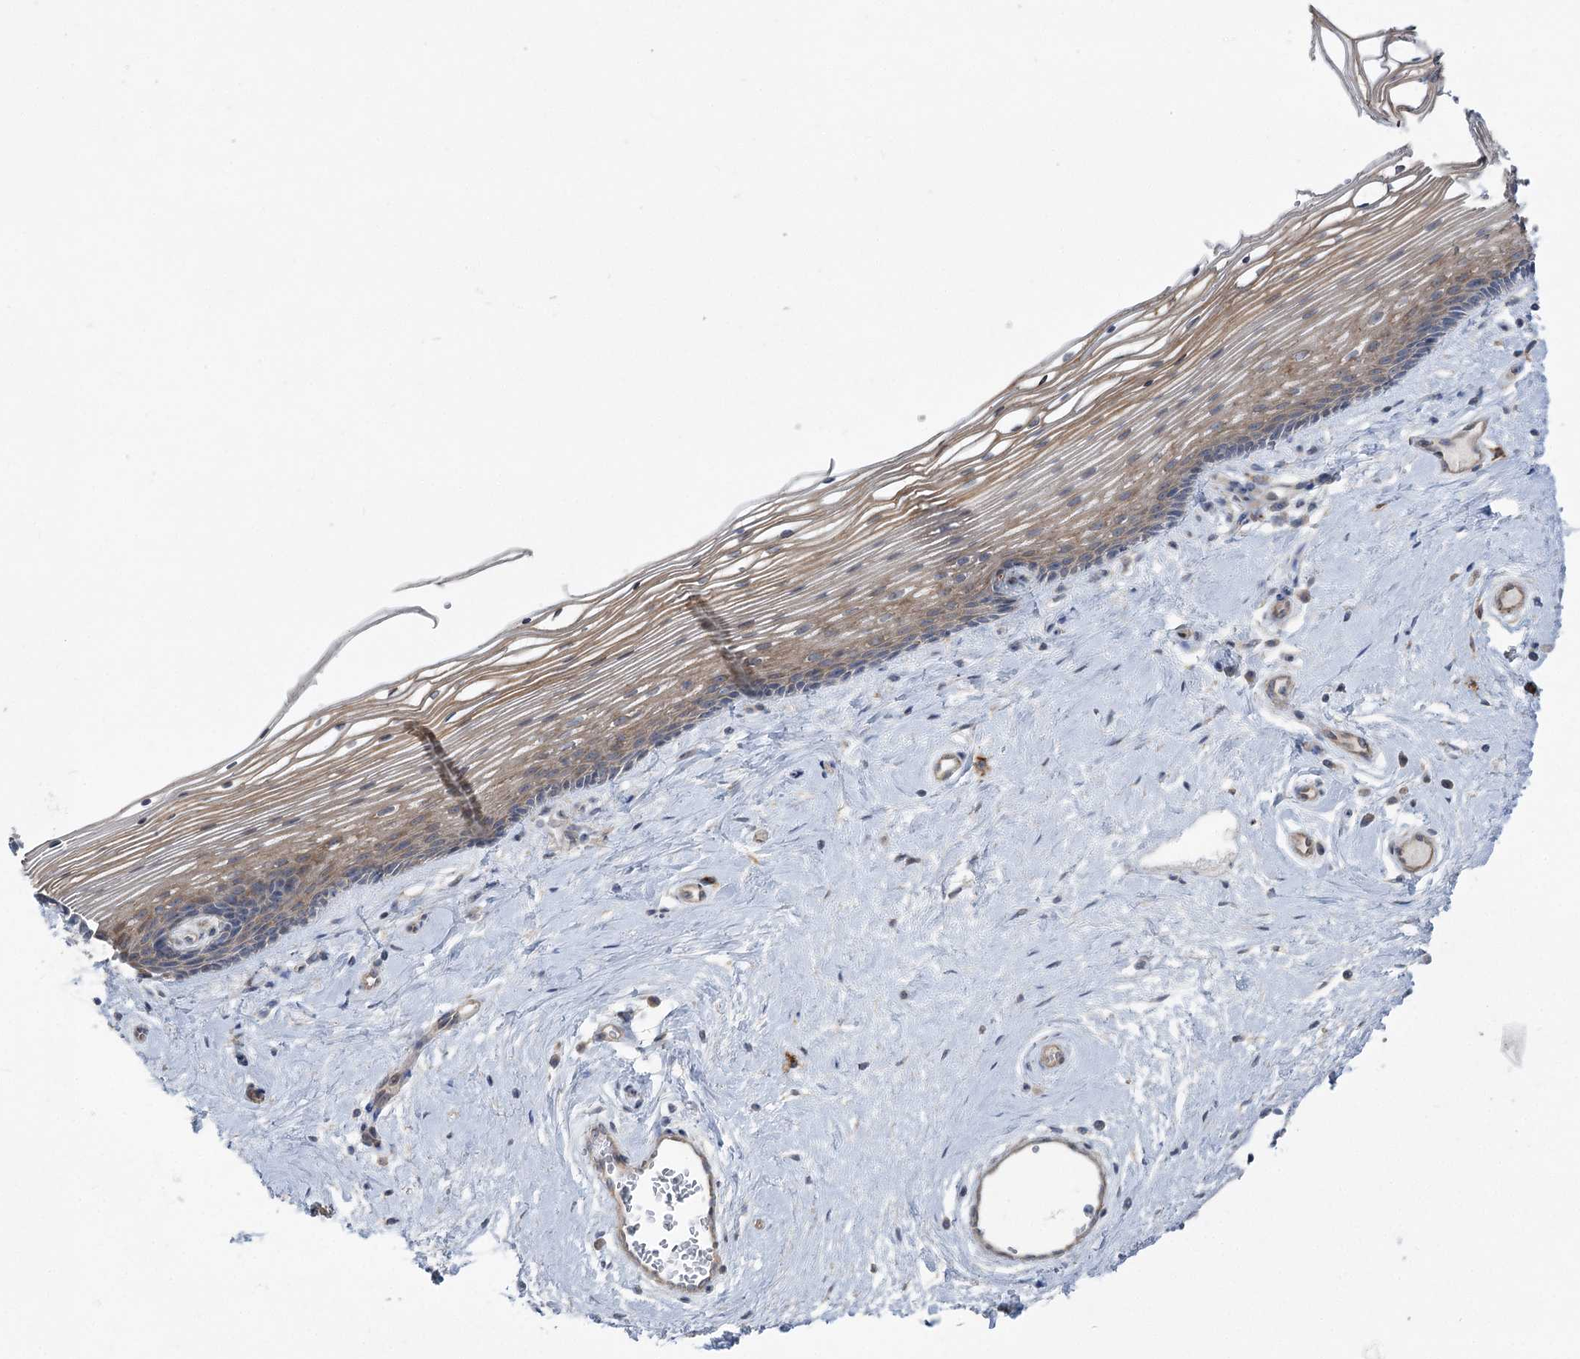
{"staining": {"intensity": "weak", "quantity": ">75%", "location": "cytoplasmic/membranous"}, "tissue": "vagina", "cell_type": "Squamous epithelial cells", "image_type": "normal", "snomed": [{"axis": "morphology", "description": "Normal tissue, NOS"}, {"axis": "topography", "description": "Vagina"}], "caption": "IHC image of unremarkable vagina: vagina stained using IHC demonstrates low levels of weak protein expression localized specifically in the cytoplasmic/membranous of squamous epithelial cells, appearing as a cytoplasmic/membranous brown color.", "gene": "SCN11A", "patient": {"sex": "female", "age": 46}}